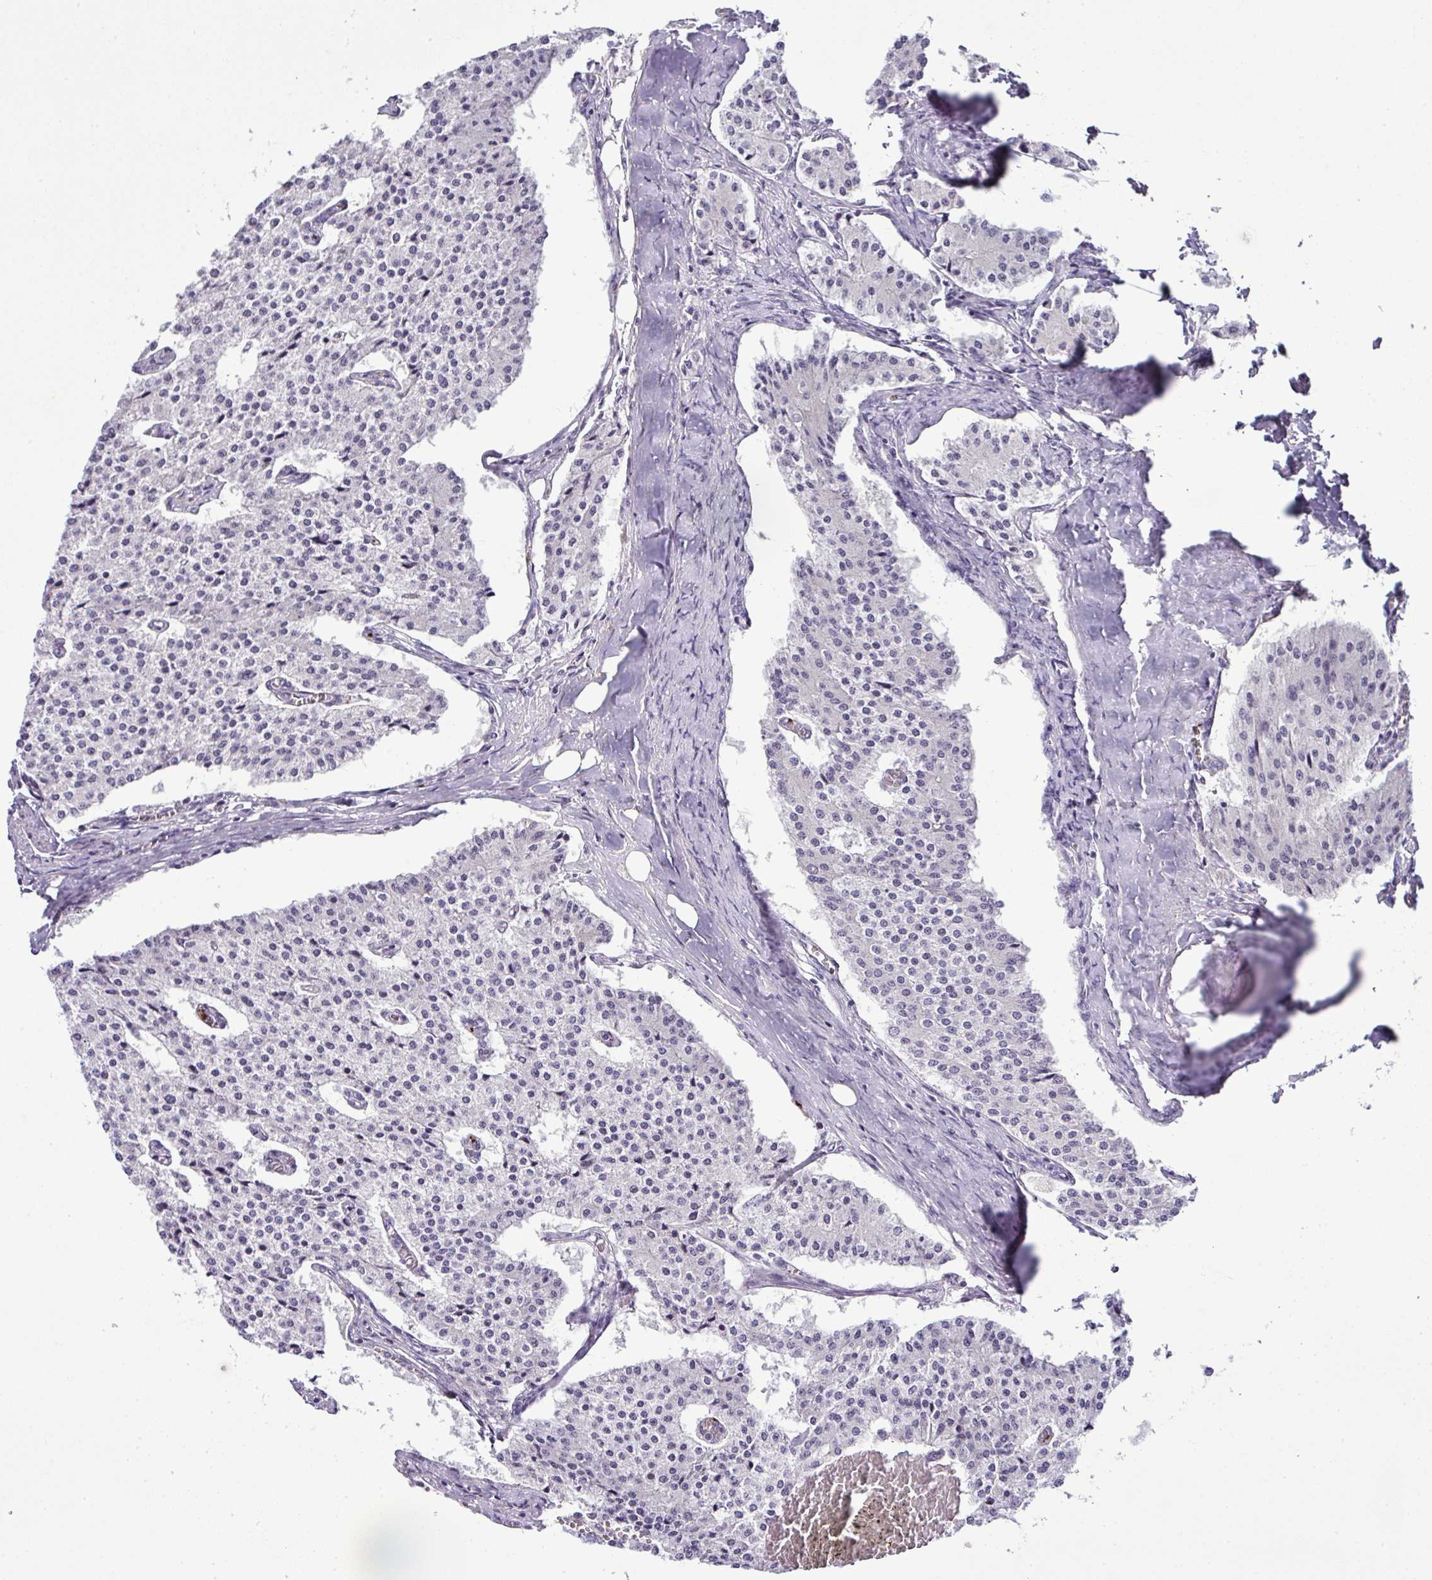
{"staining": {"intensity": "negative", "quantity": "none", "location": "none"}, "tissue": "carcinoid", "cell_type": "Tumor cells", "image_type": "cancer", "snomed": [{"axis": "morphology", "description": "Carcinoid, malignant, NOS"}, {"axis": "topography", "description": "Colon"}], "caption": "Tumor cells show no significant protein expression in carcinoid.", "gene": "CMTM5", "patient": {"sex": "female", "age": 52}}